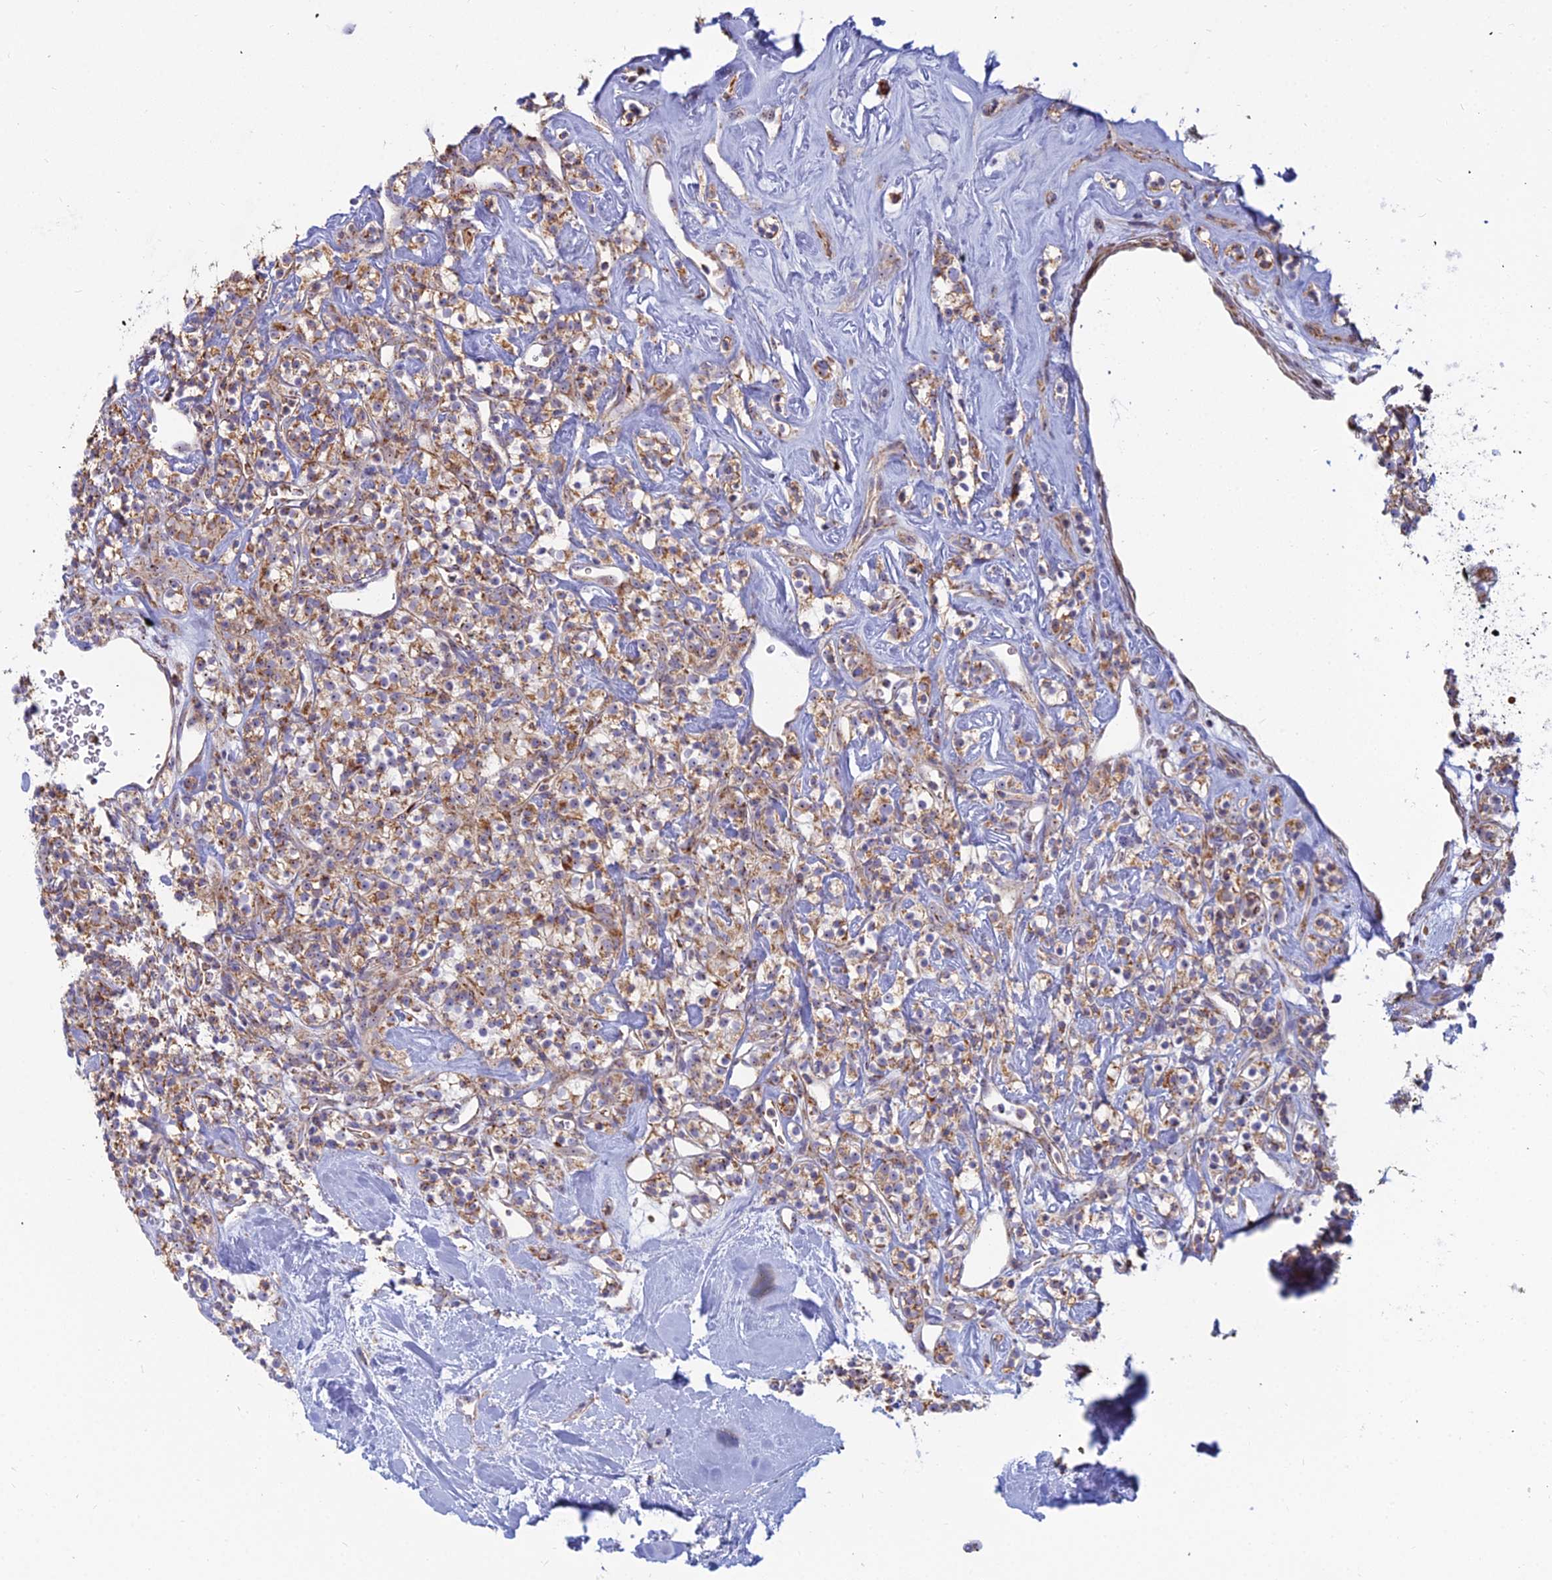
{"staining": {"intensity": "moderate", "quantity": ">75%", "location": "cytoplasmic/membranous"}, "tissue": "renal cancer", "cell_type": "Tumor cells", "image_type": "cancer", "snomed": [{"axis": "morphology", "description": "Adenocarcinoma, NOS"}, {"axis": "topography", "description": "Kidney"}], "caption": "This micrograph demonstrates adenocarcinoma (renal) stained with IHC to label a protein in brown. The cytoplasmic/membranous of tumor cells show moderate positivity for the protein. Nuclei are counter-stained blue.", "gene": "SLC35F4", "patient": {"sex": "male", "age": 77}}